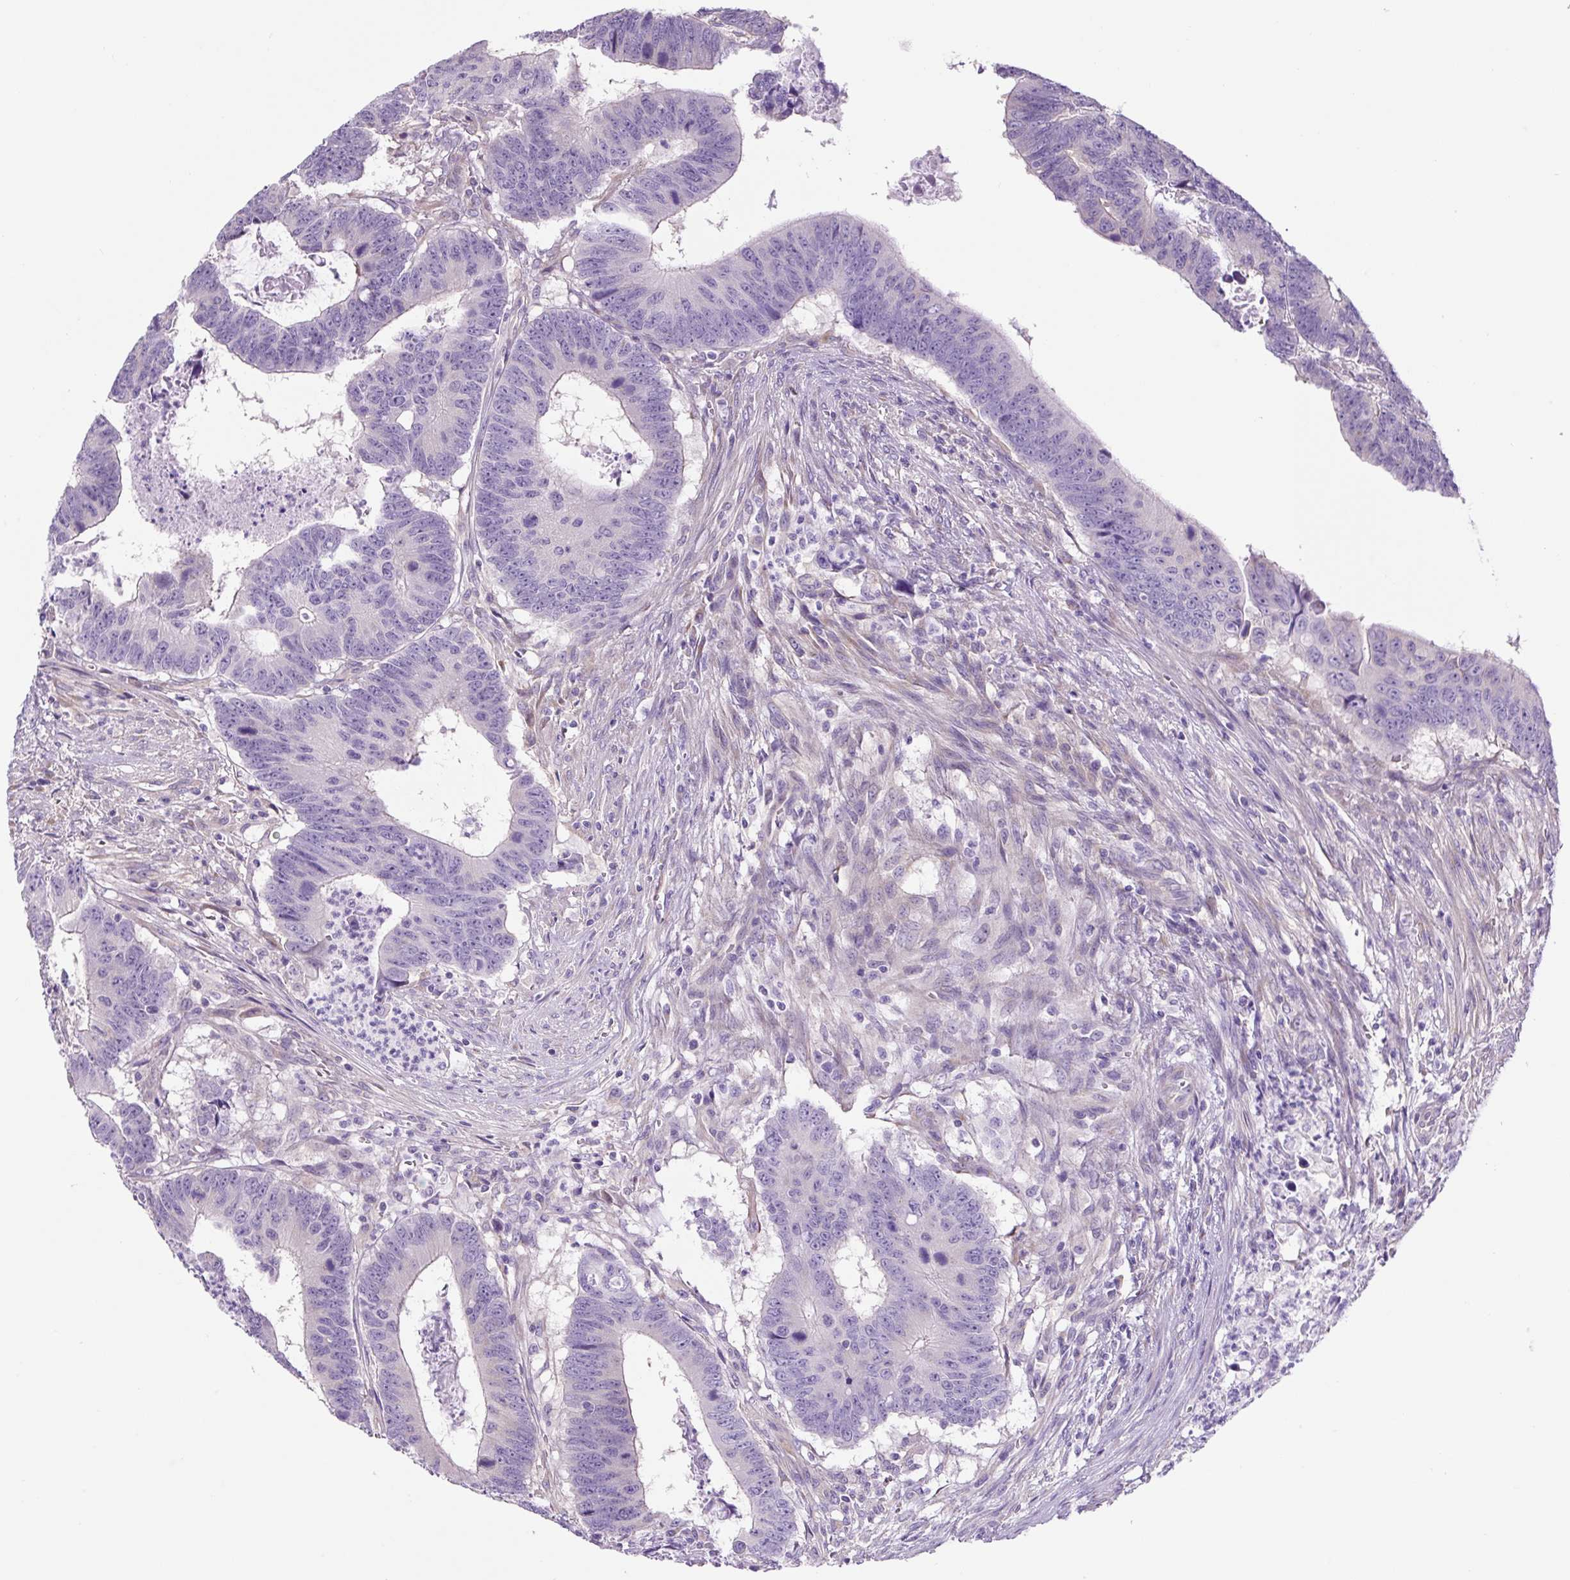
{"staining": {"intensity": "moderate", "quantity": "25%-75%", "location": "cytoplasmic/membranous"}, "tissue": "colorectal cancer", "cell_type": "Tumor cells", "image_type": "cancer", "snomed": [{"axis": "morphology", "description": "Adenocarcinoma, NOS"}, {"axis": "topography", "description": "Colon"}], "caption": "A photomicrograph of colorectal cancer (adenocarcinoma) stained for a protein reveals moderate cytoplasmic/membranous brown staining in tumor cells.", "gene": "GORASP1", "patient": {"sex": "male", "age": 62}}